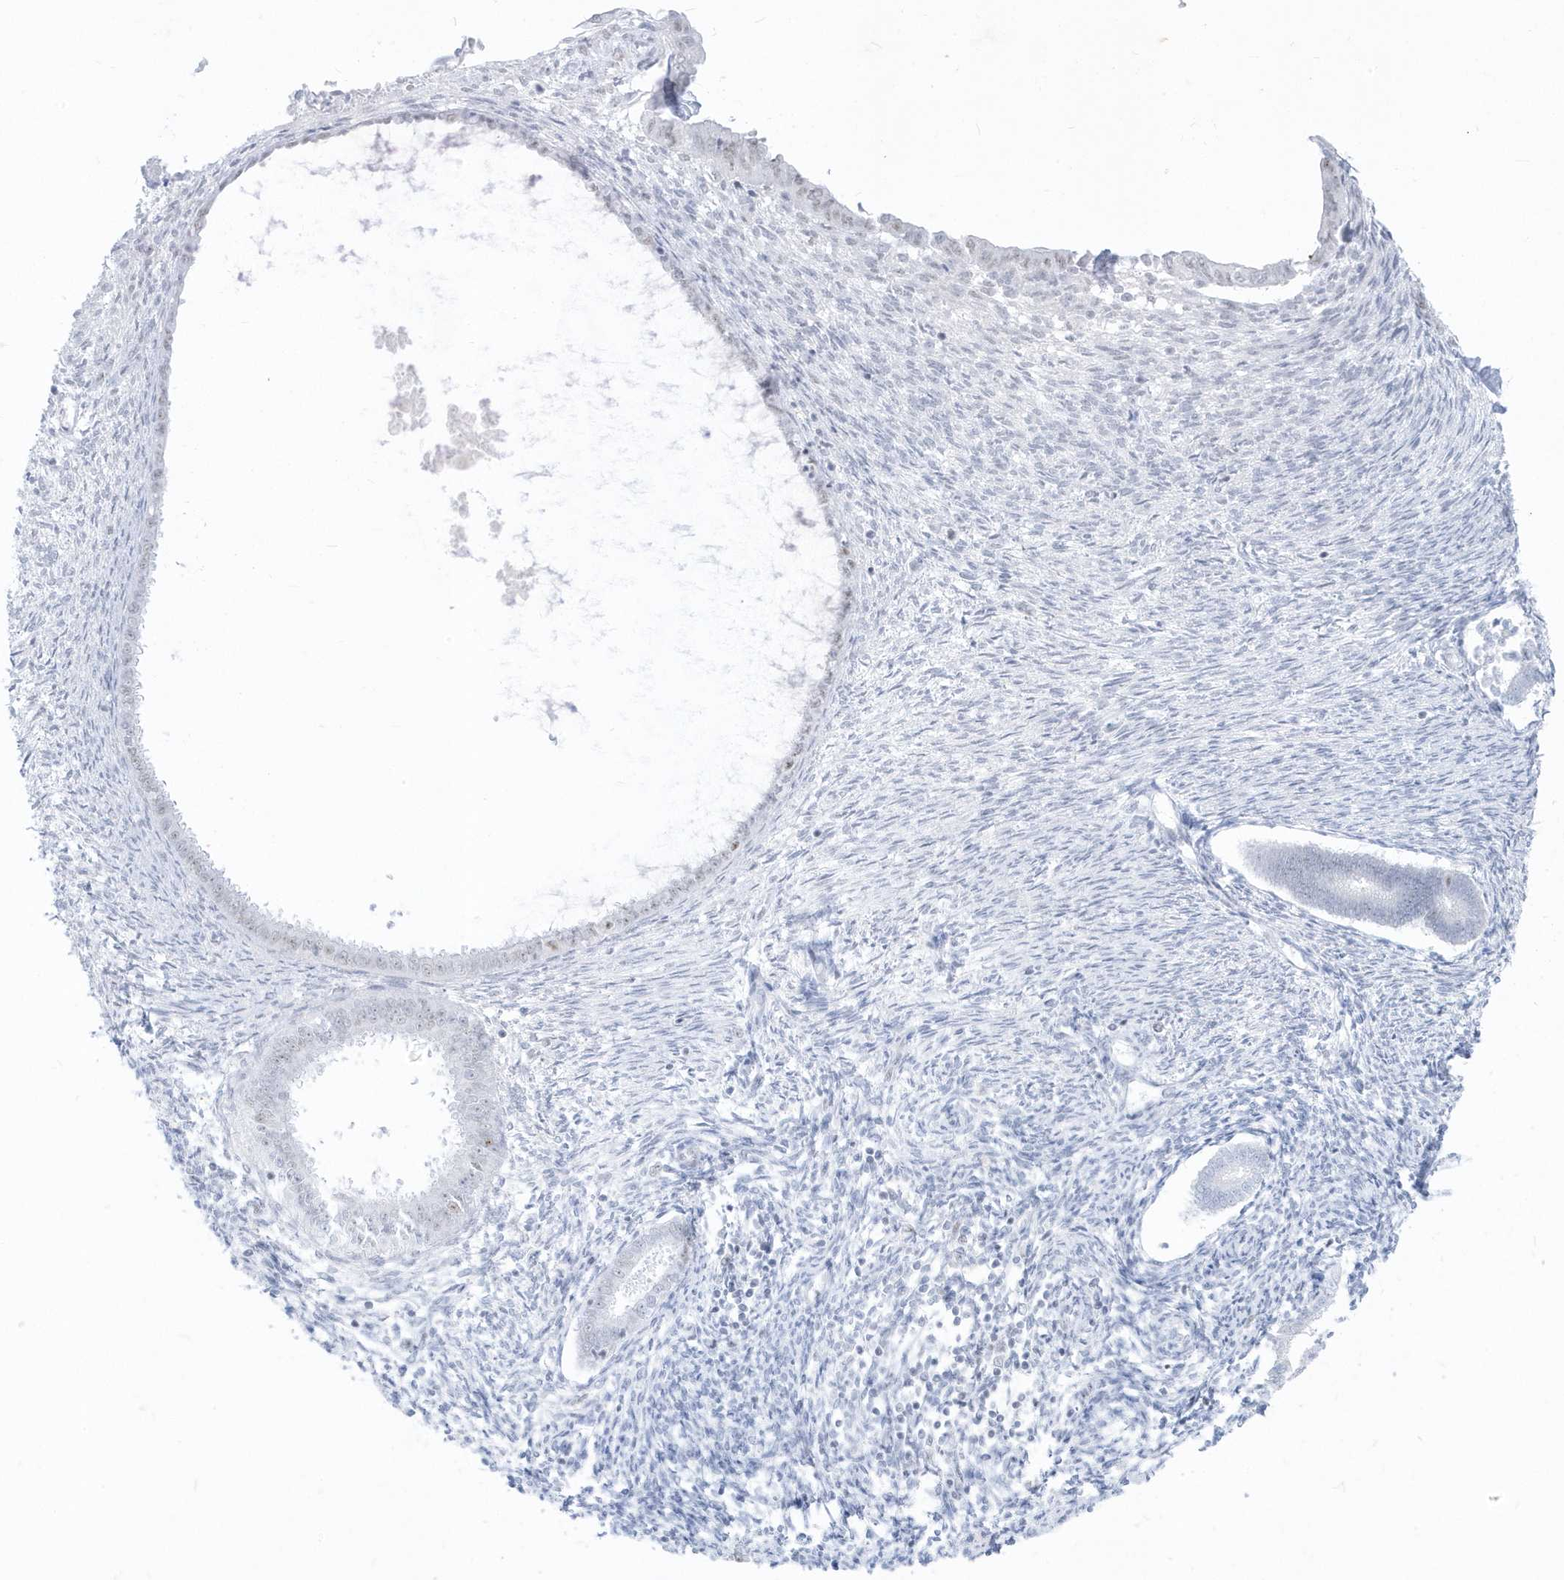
{"staining": {"intensity": "negative", "quantity": "none", "location": "none"}, "tissue": "endometrium", "cell_type": "Cells in endometrial stroma", "image_type": "normal", "snomed": [{"axis": "morphology", "description": "Normal tissue, NOS"}, {"axis": "topography", "description": "Endometrium"}], "caption": "This histopathology image is of benign endometrium stained with immunohistochemistry to label a protein in brown with the nuclei are counter-stained blue. There is no positivity in cells in endometrial stroma.", "gene": "PLEKHN1", "patient": {"sex": "female", "age": 56}}